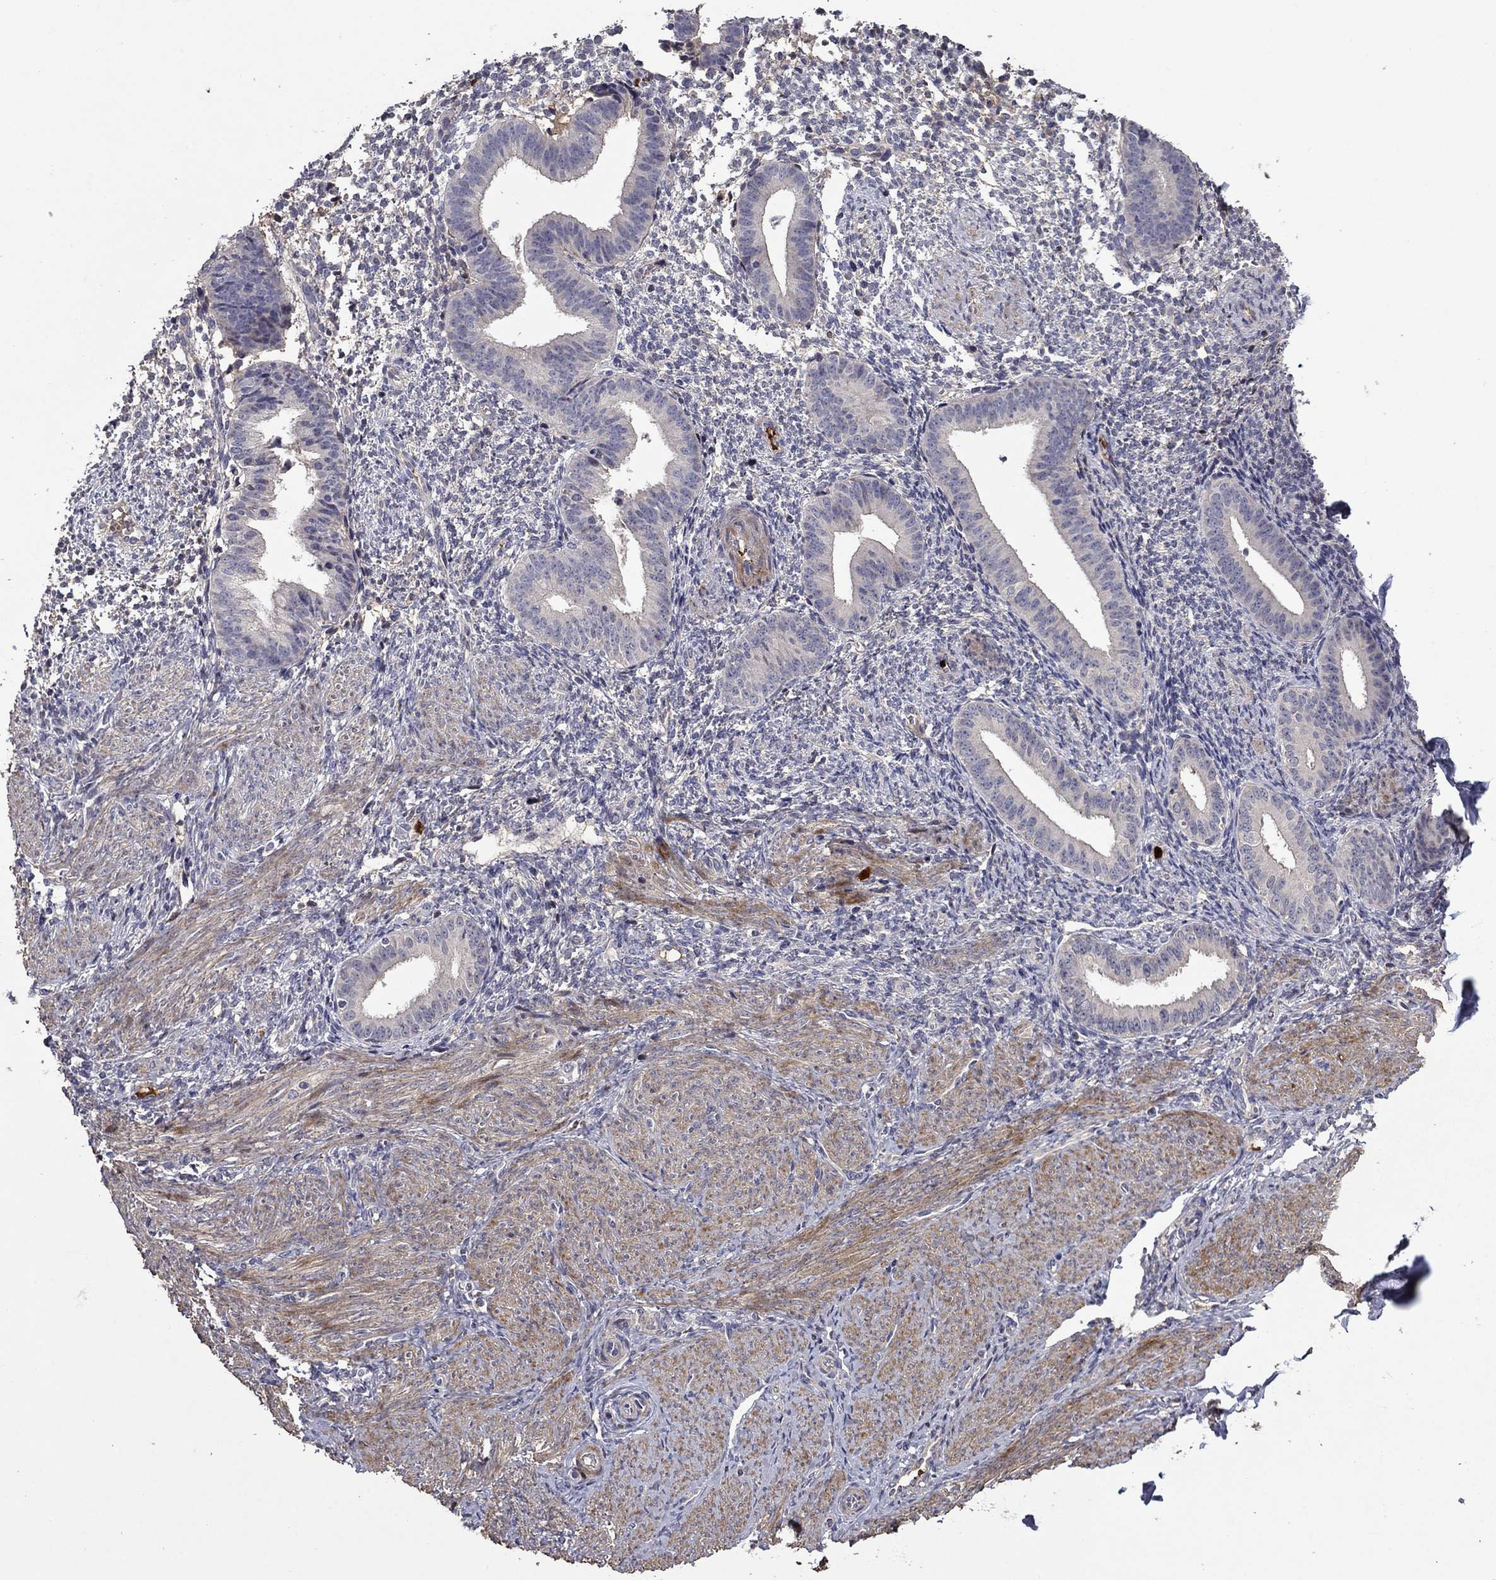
{"staining": {"intensity": "negative", "quantity": "none", "location": "none"}, "tissue": "endometrium", "cell_type": "Cells in endometrial stroma", "image_type": "normal", "snomed": [{"axis": "morphology", "description": "Normal tissue, NOS"}, {"axis": "topography", "description": "Endometrium"}], "caption": "Cells in endometrial stroma show no significant protein staining in normal endometrium. The staining was performed using DAB (3,3'-diaminobenzidine) to visualize the protein expression in brown, while the nuclei were stained in blue with hematoxylin (Magnification: 20x).", "gene": "SATB1", "patient": {"sex": "female", "age": 47}}